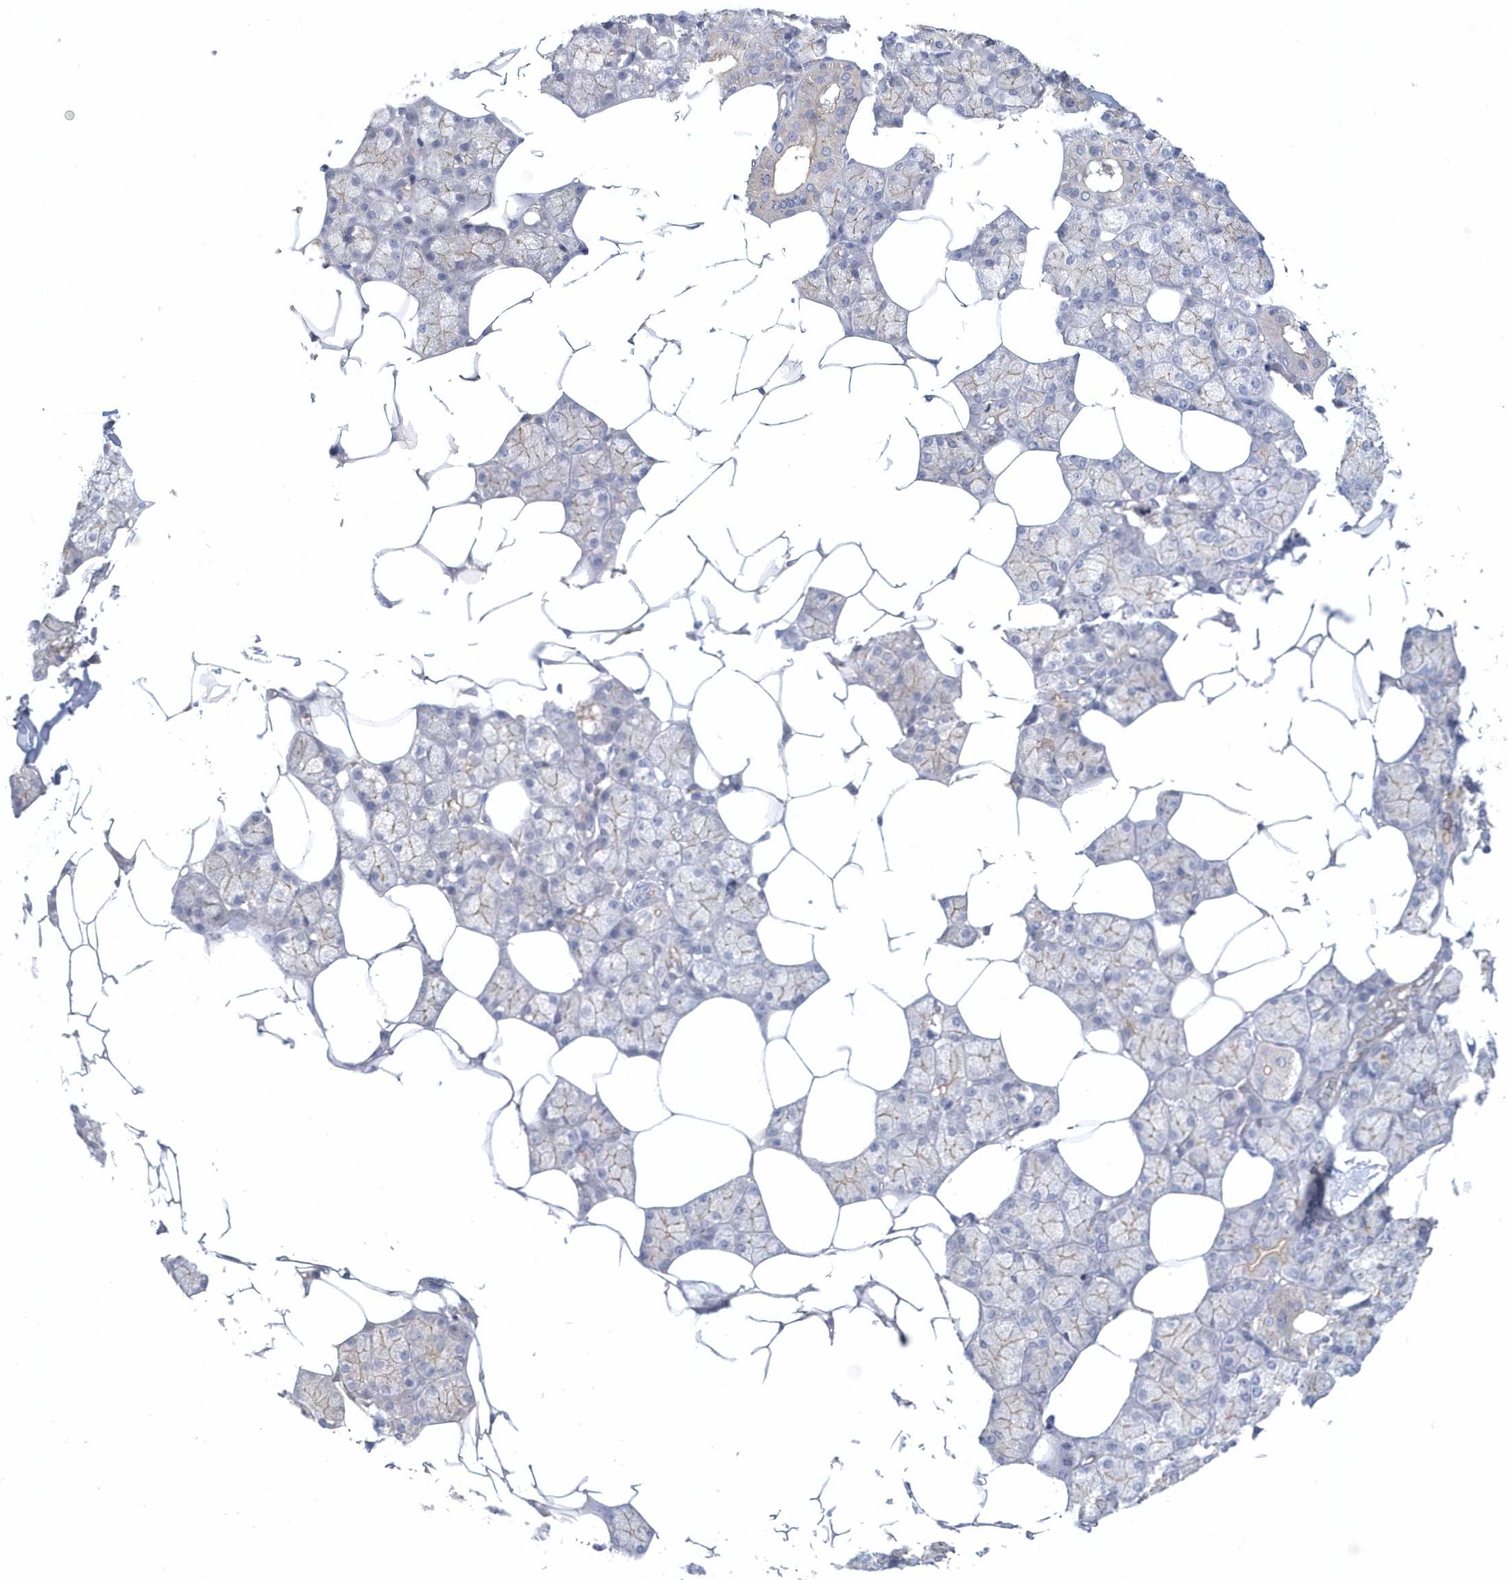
{"staining": {"intensity": "weak", "quantity": "<25%", "location": "cytoplasmic/membranous"}, "tissue": "salivary gland", "cell_type": "Glandular cells", "image_type": "normal", "snomed": [{"axis": "morphology", "description": "Normal tissue, NOS"}, {"axis": "topography", "description": "Salivary gland"}], "caption": "Immunohistochemistry (IHC) photomicrograph of unremarkable salivary gland stained for a protein (brown), which reveals no expression in glandular cells.", "gene": "RAI14", "patient": {"sex": "male", "age": 62}}